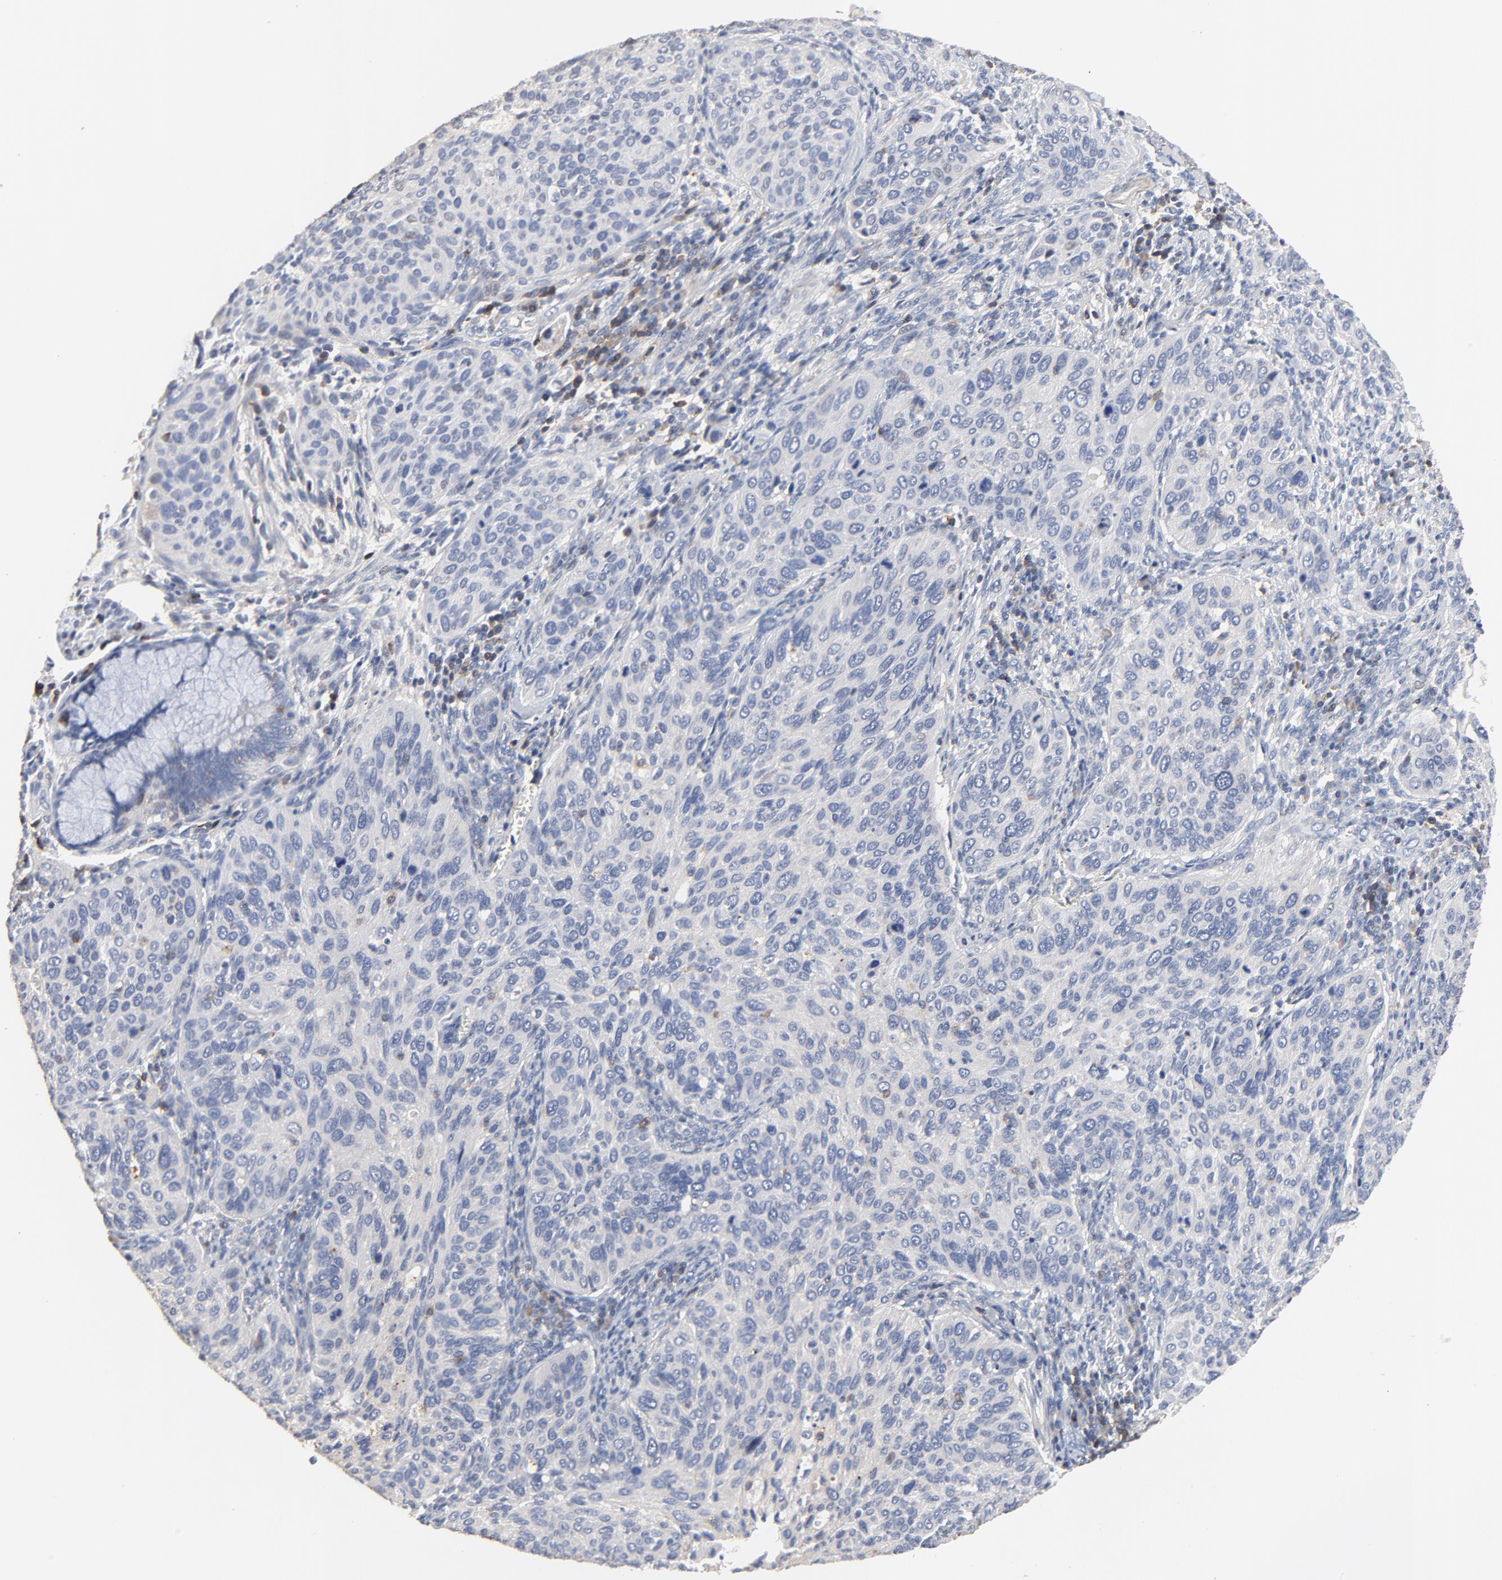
{"staining": {"intensity": "negative", "quantity": "none", "location": "none"}, "tissue": "cervical cancer", "cell_type": "Tumor cells", "image_type": "cancer", "snomed": [{"axis": "morphology", "description": "Squamous cell carcinoma, NOS"}, {"axis": "topography", "description": "Cervix"}], "caption": "Immunohistochemistry (IHC) of cervical squamous cell carcinoma displays no expression in tumor cells.", "gene": "SKAP1", "patient": {"sex": "female", "age": 57}}